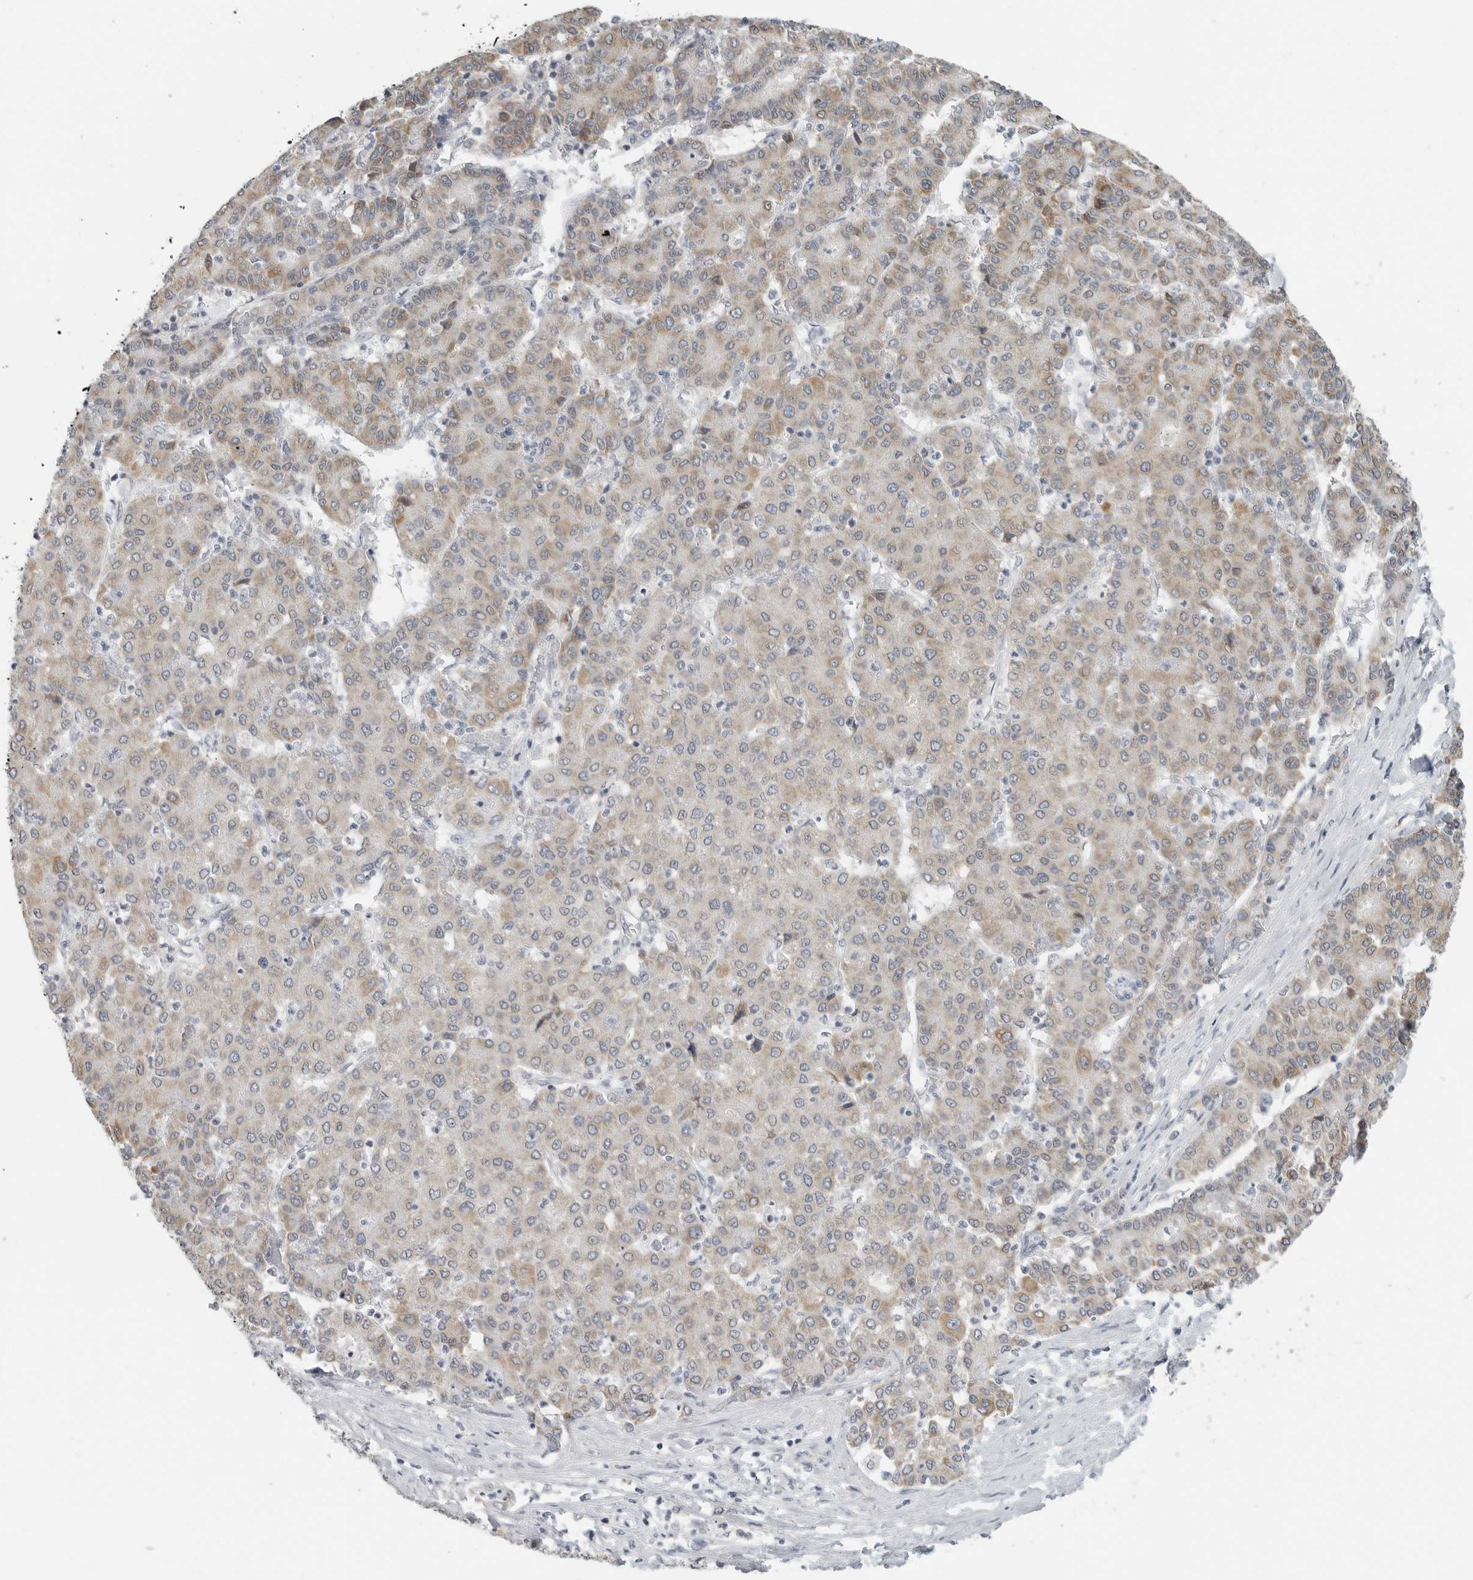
{"staining": {"intensity": "moderate", "quantity": "<25%", "location": "cytoplasmic/membranous"}, "tissue": "liver cancer", "cell_type": "Tumor cells", "image_type": "cancer", "snomed": [{"axis": "morphology", "description": "Carcinoma, Hepatocellular, NOS"}, {"axis": "topography", "description": "Liver"}], "caption": "Hepatocellular carcinoma (liver) stained with a protein marker demonstrates moderate staining in tumor cells.", "gene": "IL12RB2", "patient": {"sex": "male", "age": 65}}